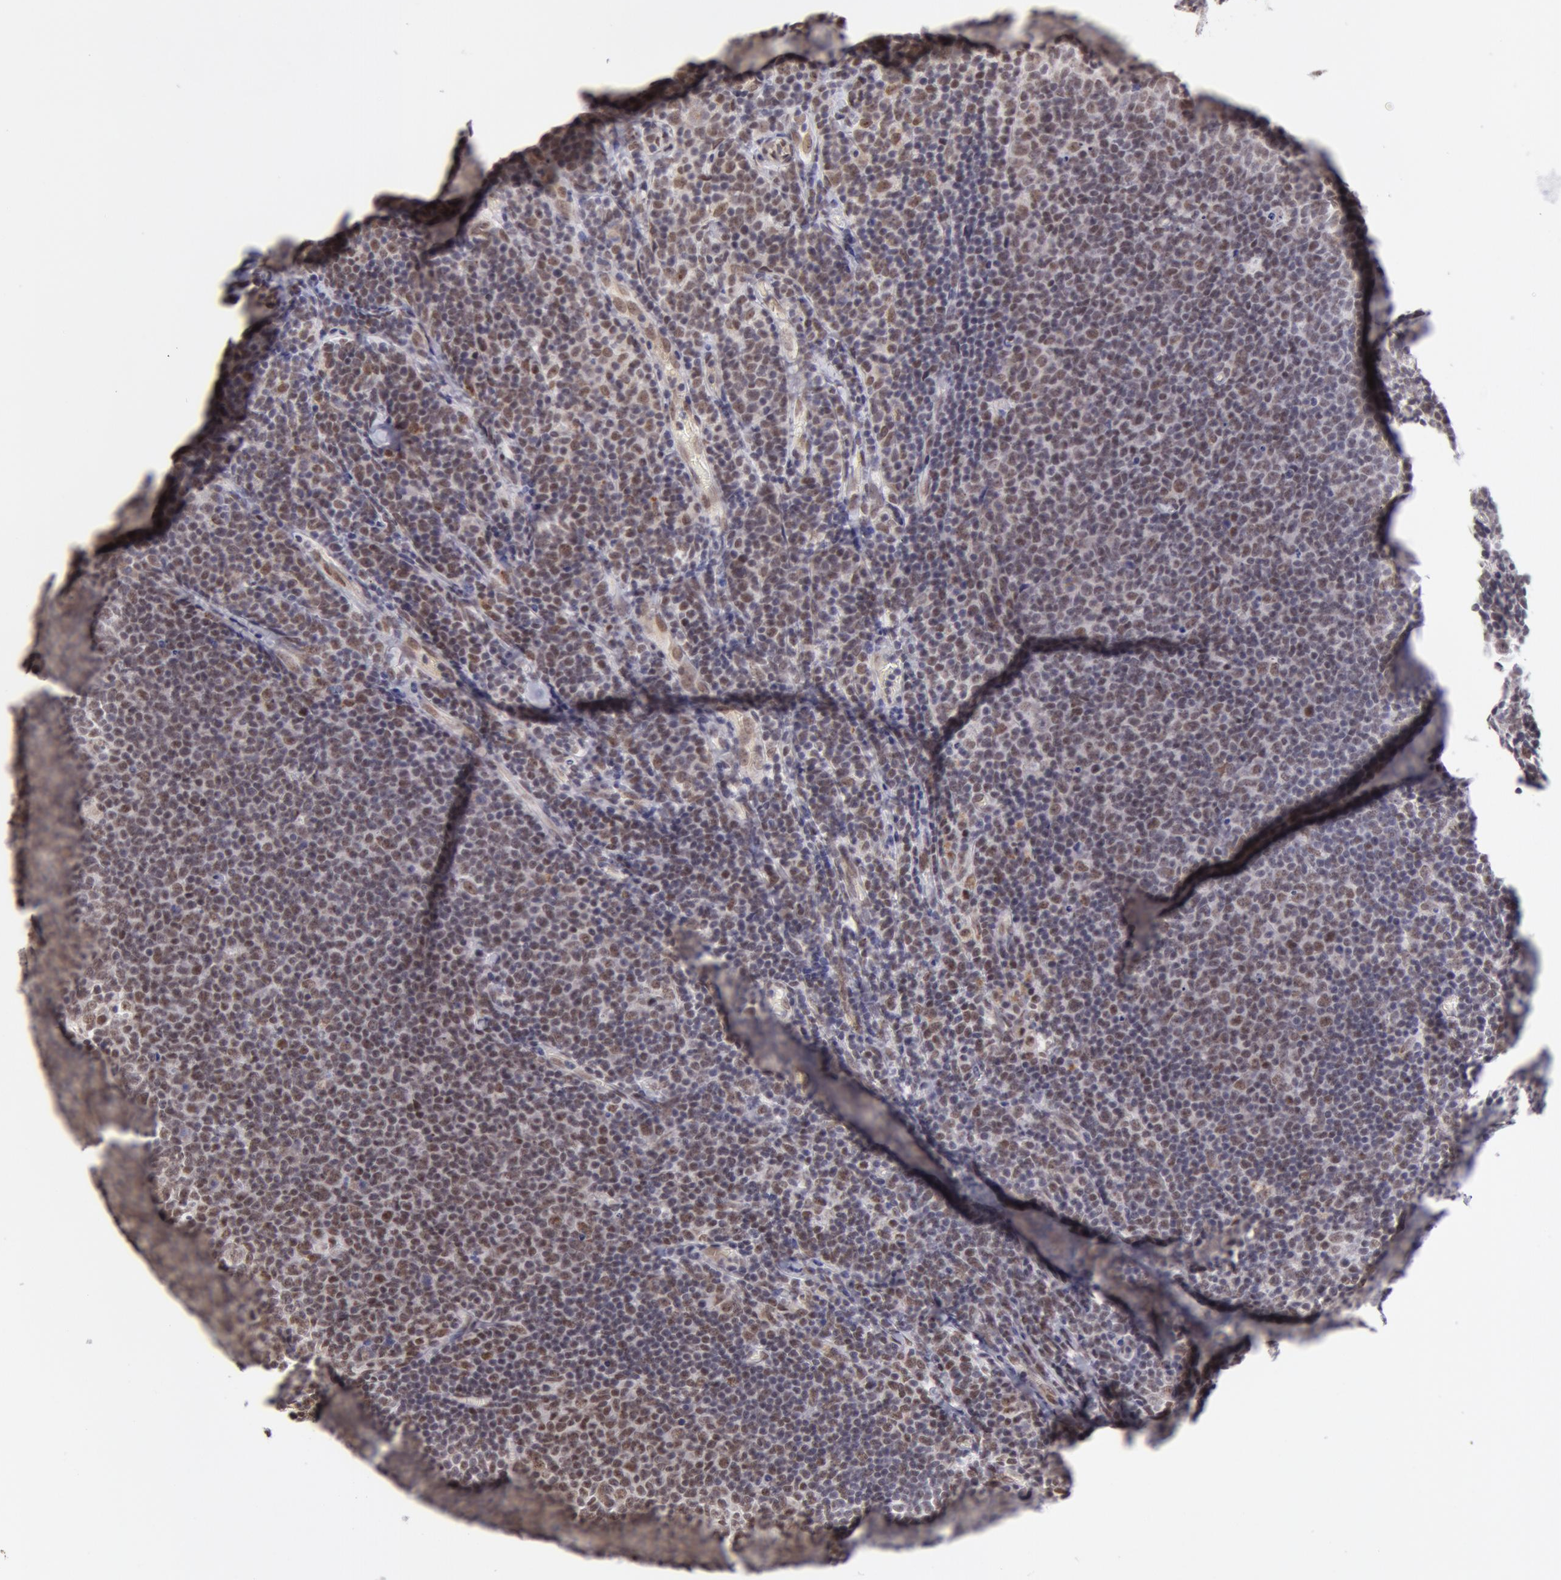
{"staining": {"intensity": "weak", "quantity": "25%-75%", "location": "cytoplasmic/membranous,nuclear"}, "tissue": "lymphoma", "cell_type": "Tumor cells", "image_type": "cancer", "snomed": [{"axis": "morphology", "description": "Malignant lymphoma, non-Hodgkin's type, Low grade"}, {"axis": "topography", "description": "Lymph node"}], "caption": "Protein expression analysis of human low-grade malignant lymphoma, non-Hodgkin's type reveals weak cytoplasmic/membranous and nuclear expression in approximately 25%-75% of tumor cells. The protein is shown in brown color, while the nuclei are stained blue.", "gene": "VRTN", "patient": {"sex": "male", "age": 74}}